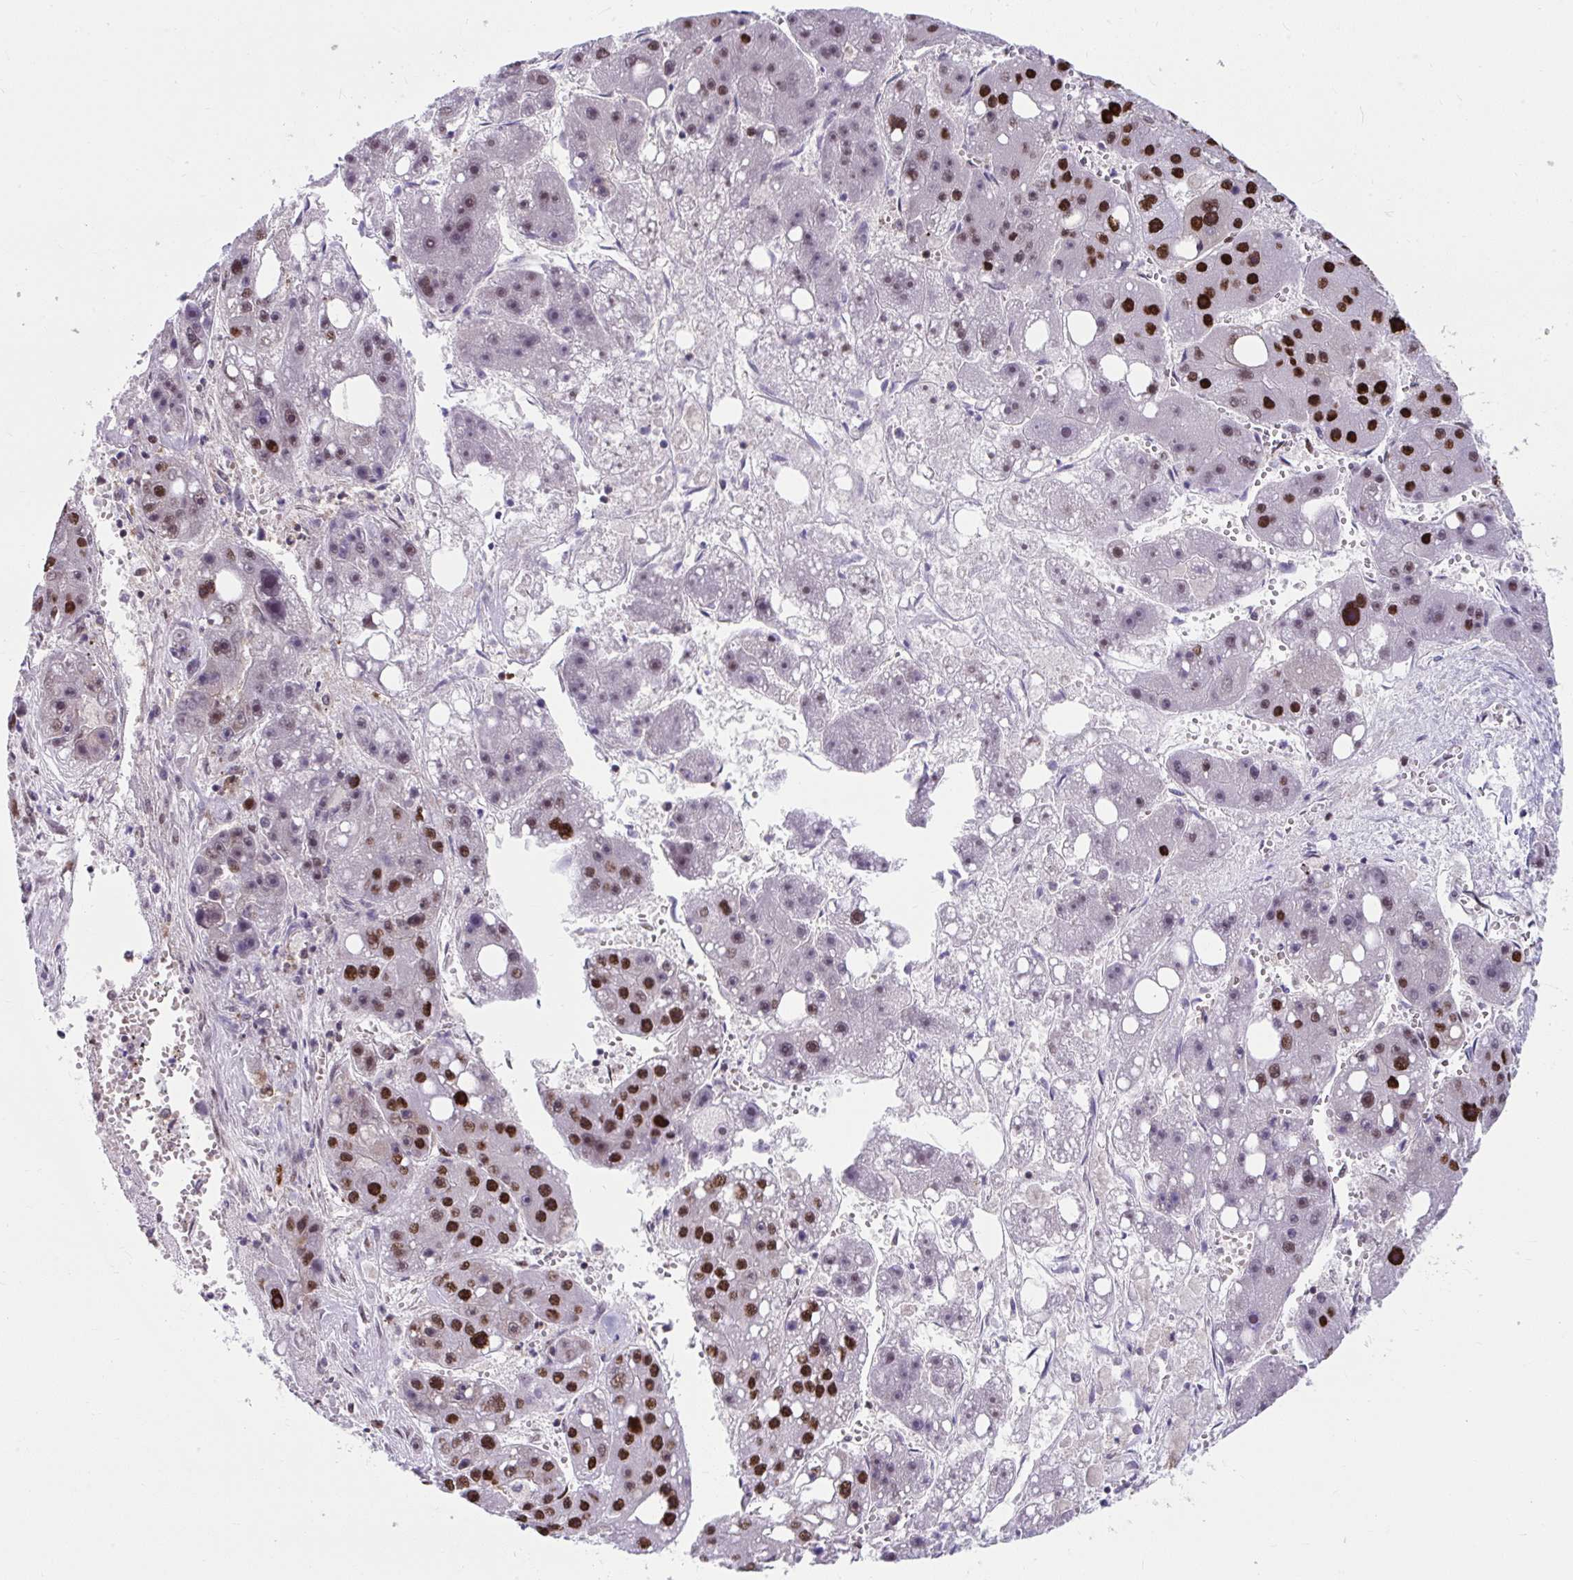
{"staining": {"intensity": "strong", "quantity": "25%-75%", "location": "nuclear"}, "tissue": "liver cancer", "cell_type": "Tumor cells", "image_type": "cancer", "snomed": [{"axis": "morphology", "description": "Carcinoma, Hepatocellular, NOS"}, {"axis": "topography", "description": "Liver"}], "caption": "Liver cancer (hepatocellular carcinoma) stained with a brown dye shows strong nuclear positive positivity in about 25%-75% of tumor cells.", "gene": "SLC35C2", "patient": {"sex": "female", "age": 61}}